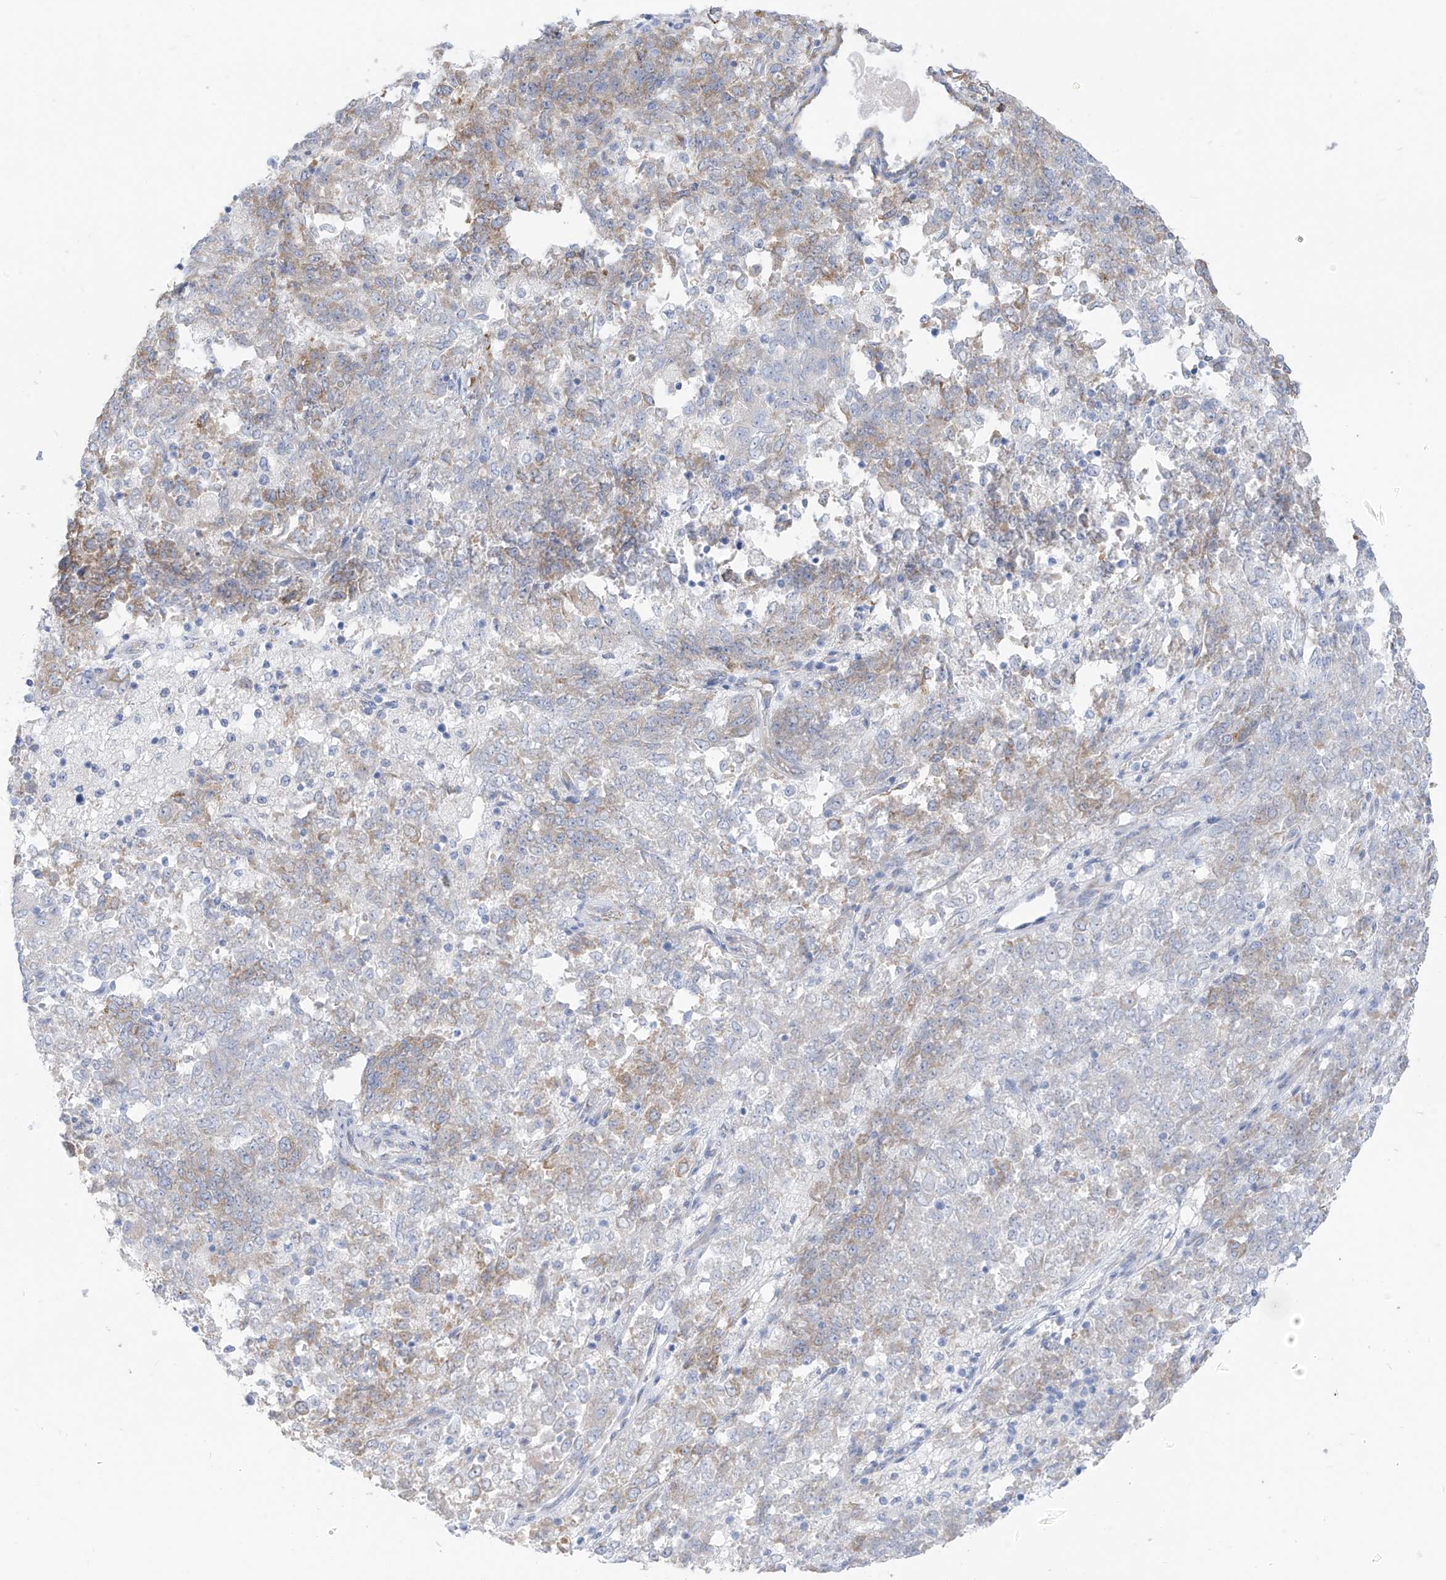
{"staining": {"intensity": "weak", "quantity": "<25%", "location": "cytoplasmic/membranous"}, "tissue": "endometrial cancer", "cell_type": "Tumor cells", "image_type": "cancer", "snomed": [{"axis": "morphology", "description": "Adenocarcinoma, NOS"}, {"axis": "topography", "description": "Endometrium"}], "caption": "Protein analysis of endometrial adenocarcinoma displays no significant expression in tumor cells.", "gene": "RCN2", "patient": {"sex": "female", "age": 80}}